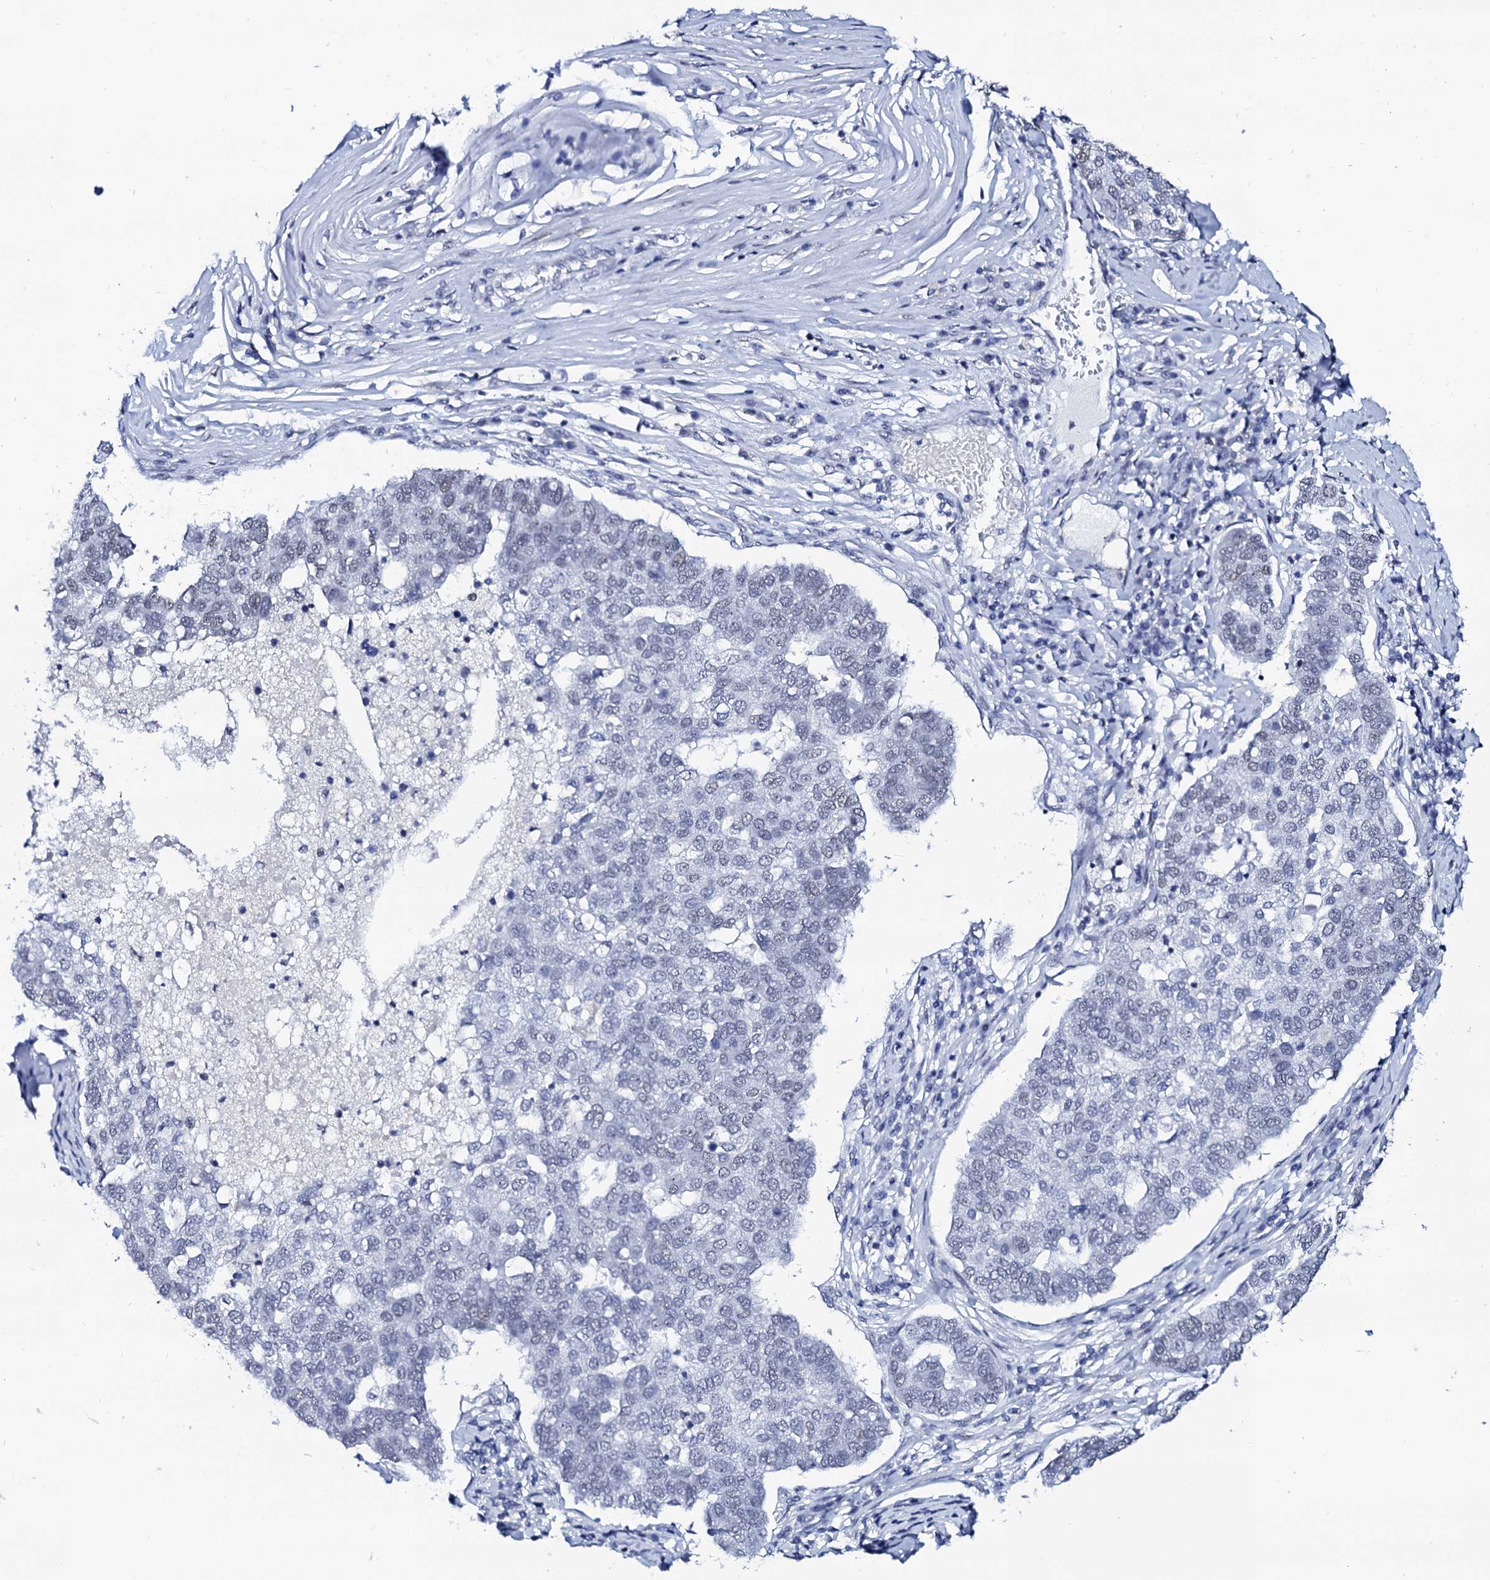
{"staining": {"intensity": "negative", "quantity": "none", "location": "none"}, "tissue": "pancreatic cancer", "cell_type": "Tumor cells", "image_type": "cancer", "snomed": [{"axis": "morphology", "description": "Adenocarcinoma, NOS"}, {"axis": "topography", "description": "Pancreas"}], "caption": "The IHC image has no significant expression in tumor cells of adenocarcinoma (pancreatic) tissue.", "gene": "SPATA19", "patient": {"sex": "female", "age": 61}}